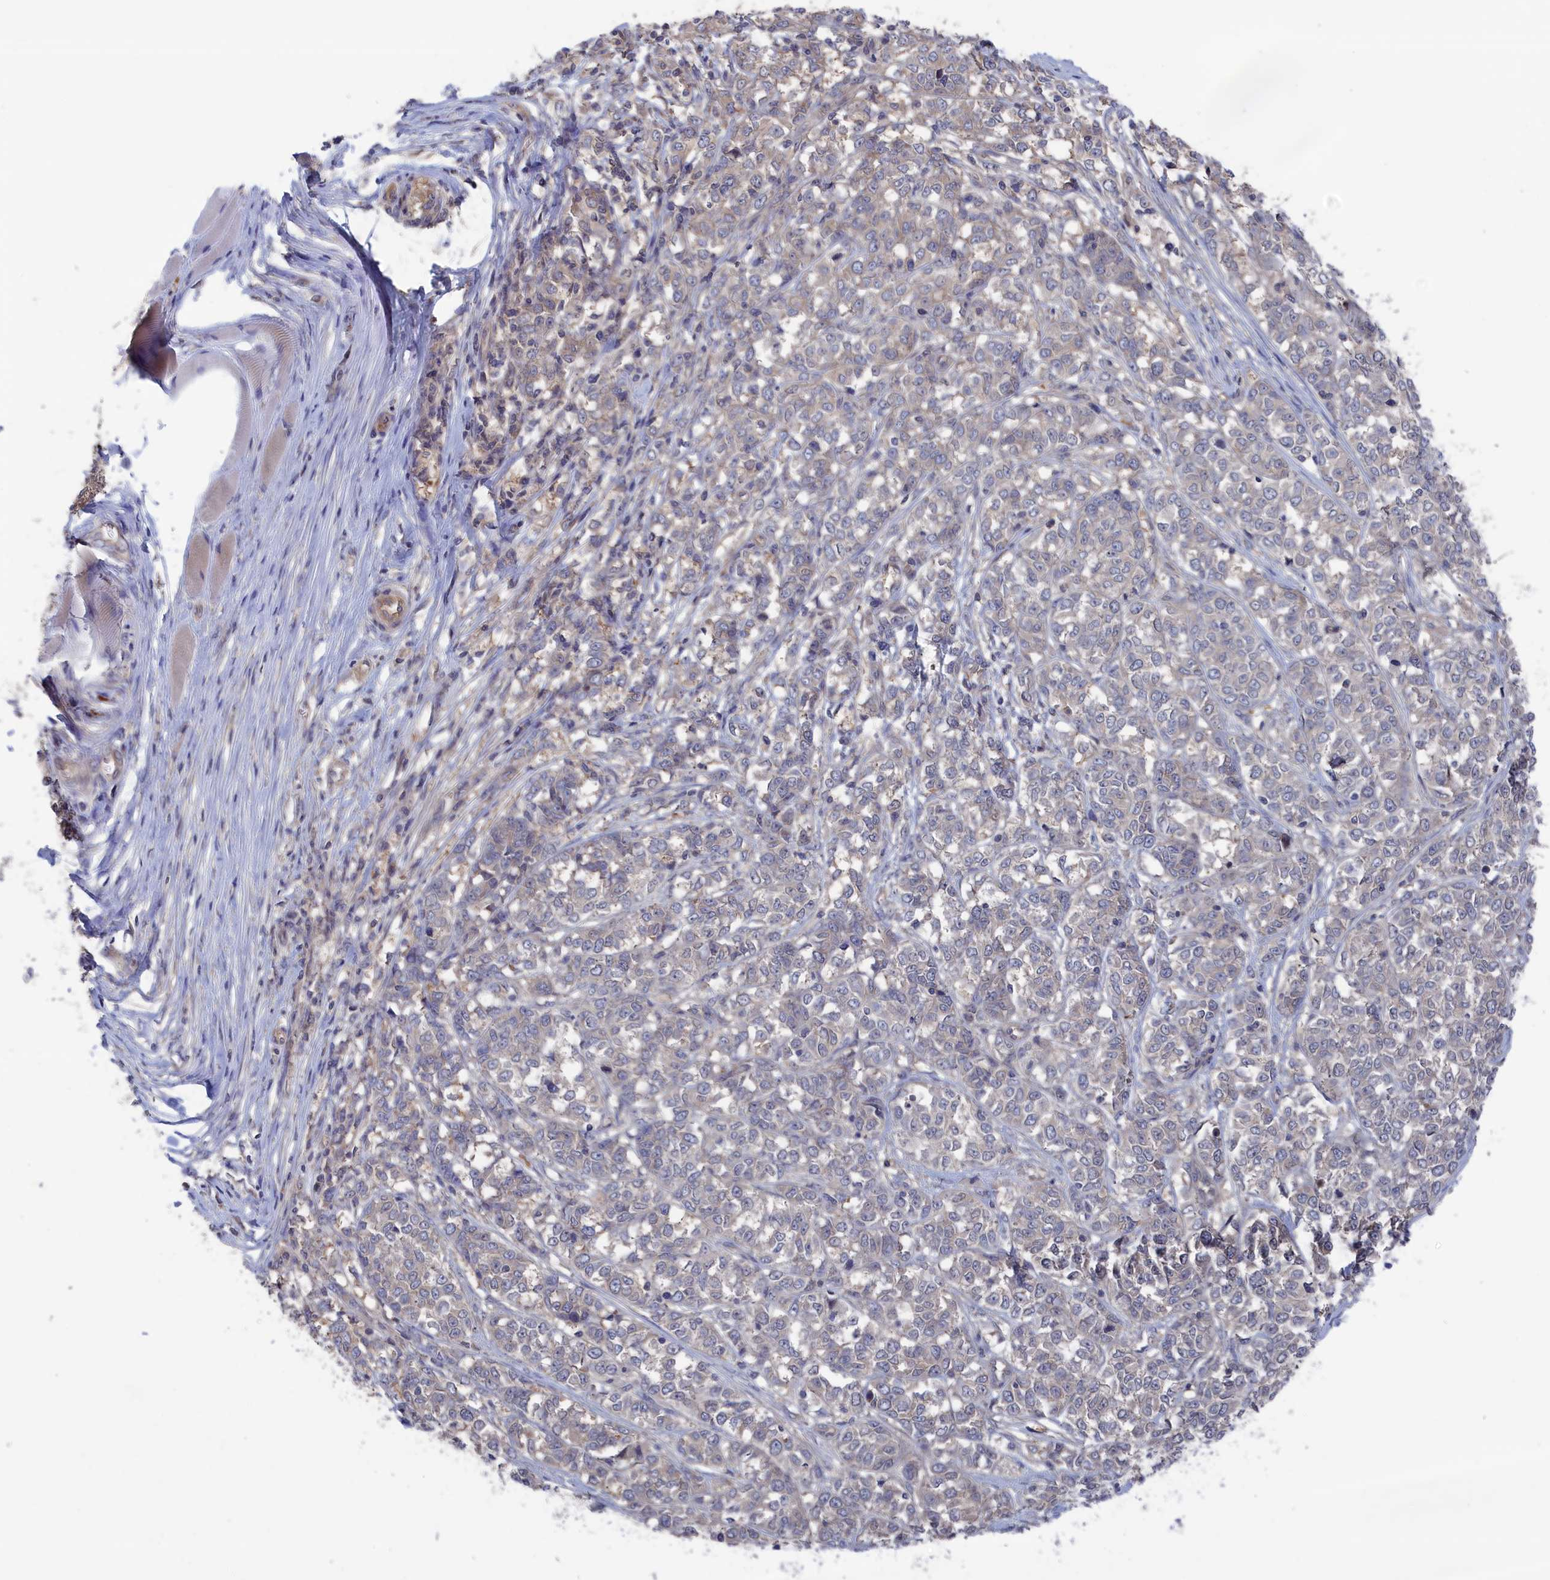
{"staining": {"intensity": "negative", "quantity": "none", "location": "none"}, "tissue": "melanoma", "cell_type": "Tumor cells", "image_type": "cancer", "snomed": [{"axis": "morphology", "description": "Malignant melanoma, NOS"}, {"axis": "topography", "description": "Skin"}], "caption": "There is no significant expression in tumor cells of malignant melanoma.", "gene": "NUTF2", "patient": {"sex": "female", "age": 72}}